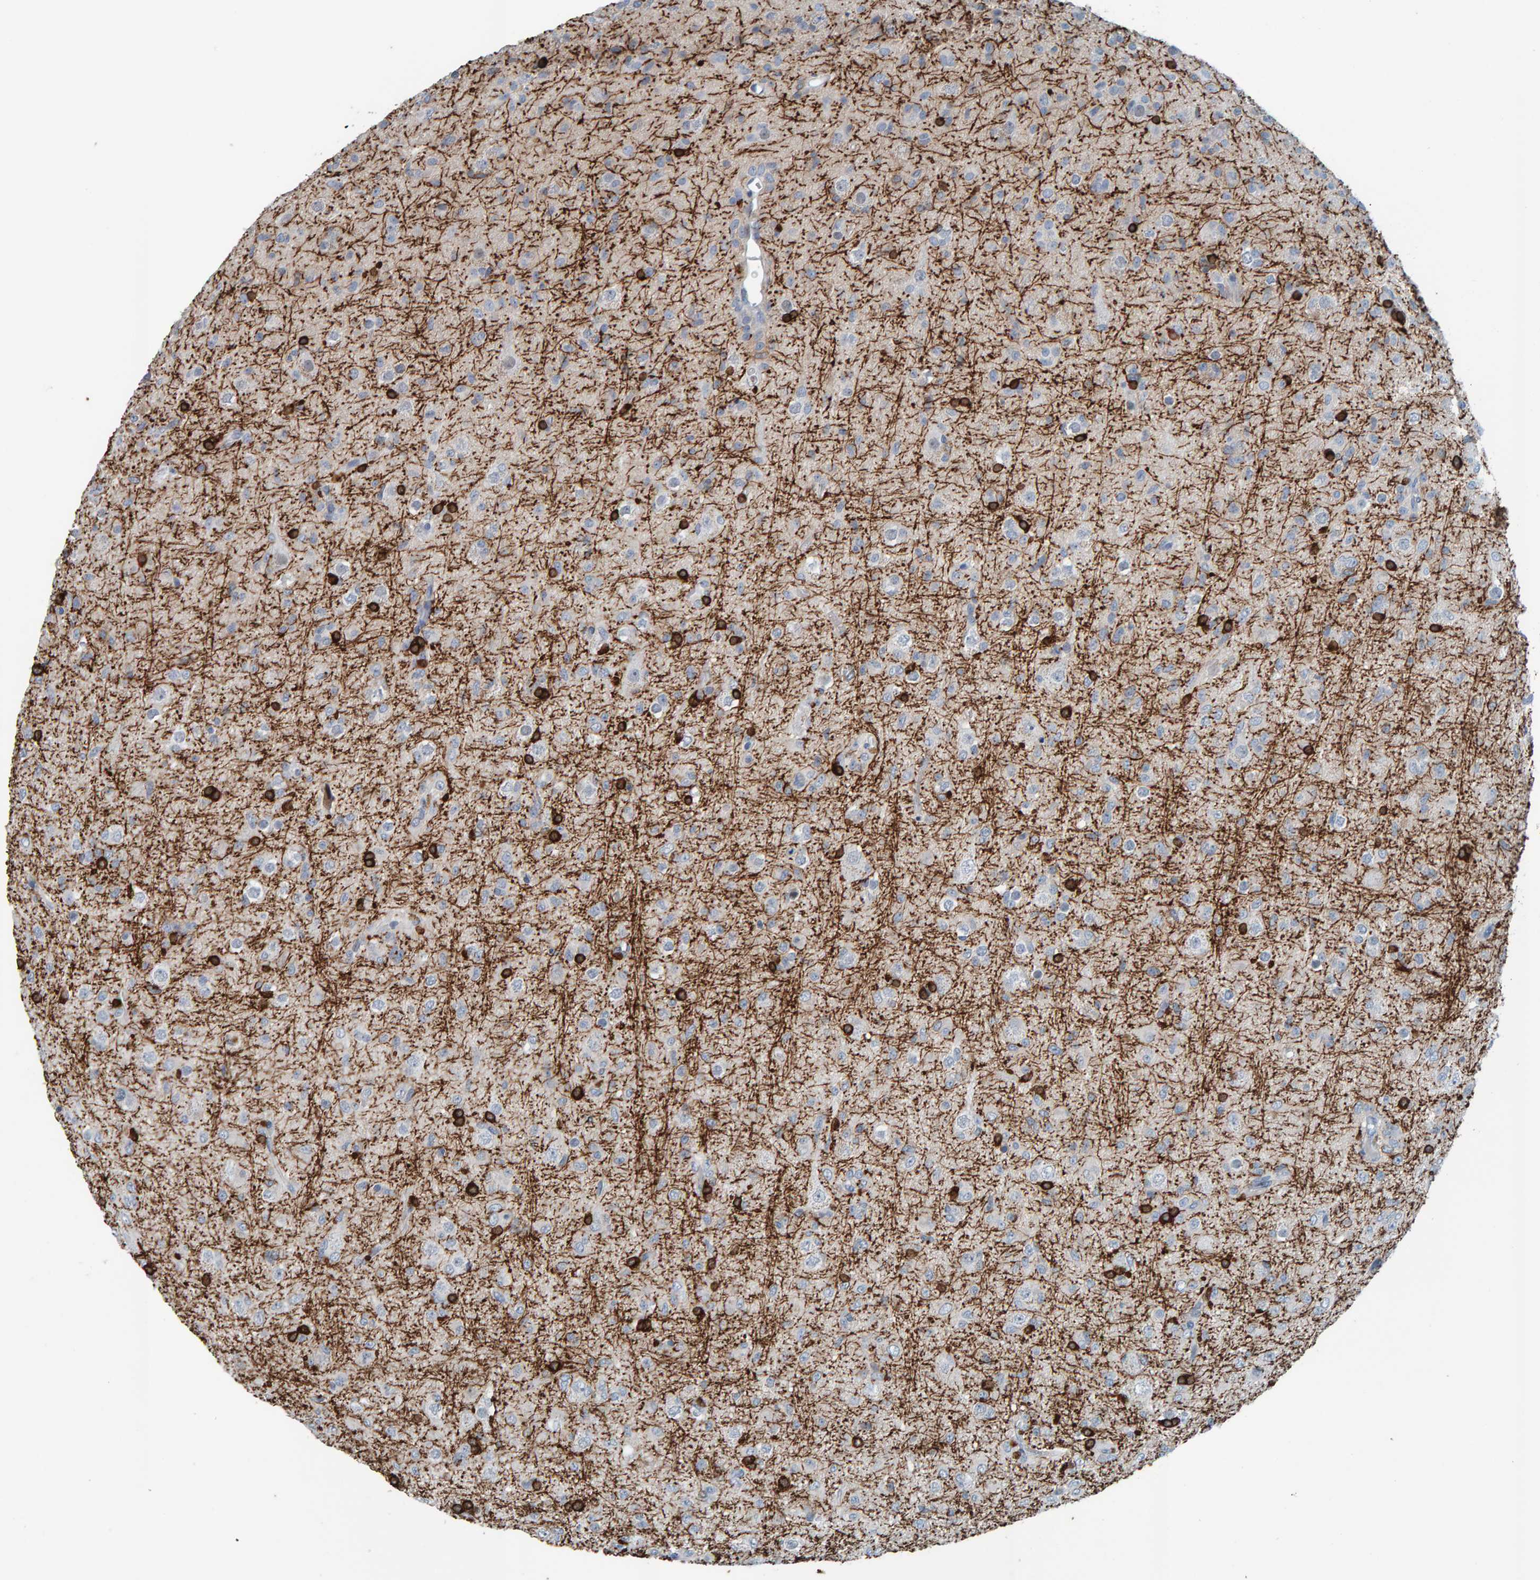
{"staining": {"intensity": "negative", "quantity": "none", "location": "none"}, "tissue": "glioma", "cell_type": "Tumor cells", "image_type": "cancer", "snomed": [{"axis": "morphology", "description": "Glioma, malignant, Low grade"}, {"axis": "topography", "description": "Brain"}], "caption": "Immunohistochemical staining of human glioma demonstrates no significant staining in tumor cells.", "gene": "CNP", "patient": {"sex": "male", "age": 65}}